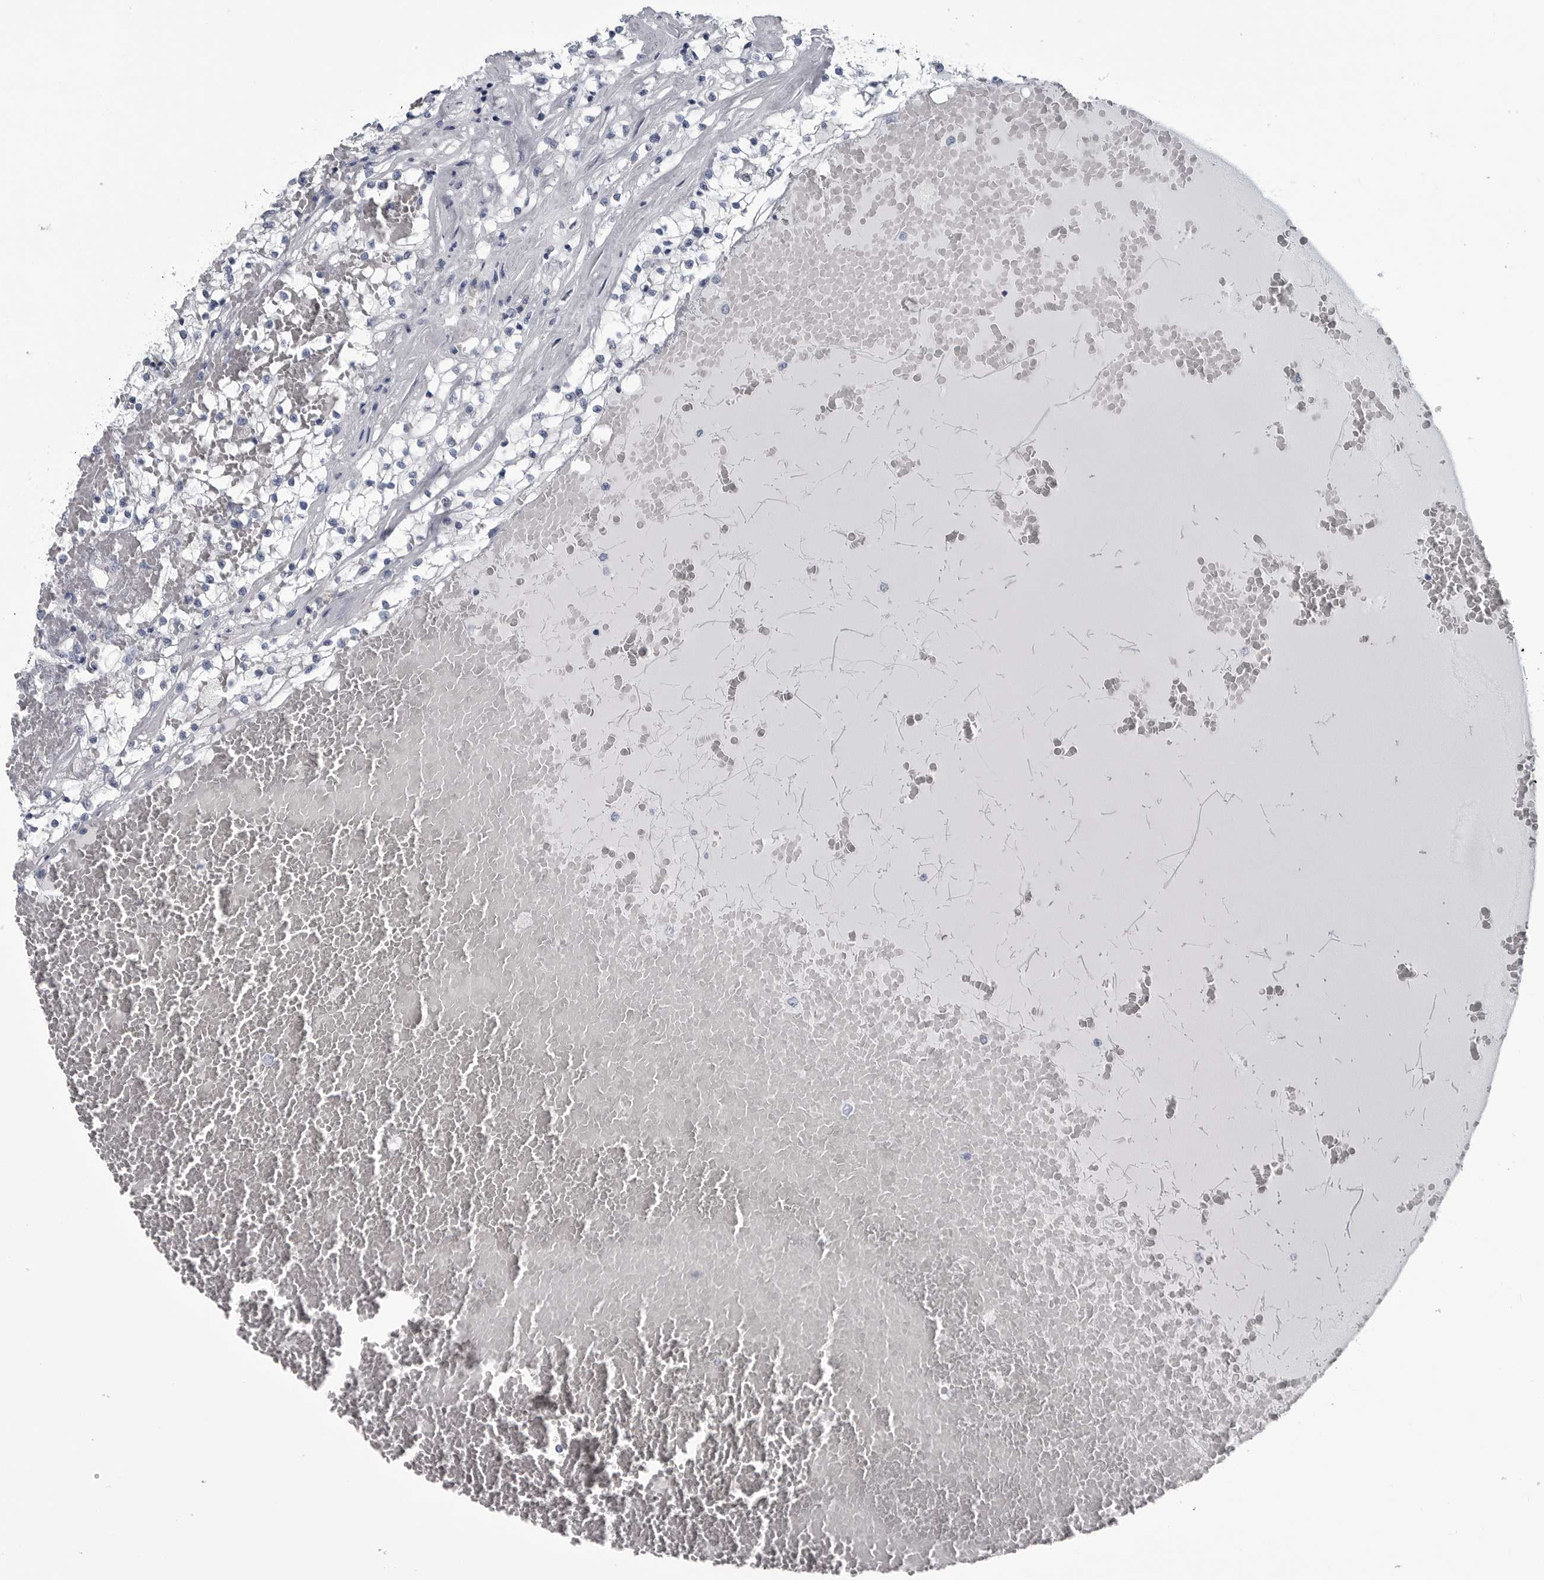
{"staining": {"intensity": "negative", "quantity": "none", "location": "none"}, "tissue": "renal cancer", "cell_type": "Tumor cells", "image_type": "cancer", "snomed": [{"axis": "morphology", "description": "Normal tissue, NOS"}, {"axis": "morphology", "description": "Adenocarcinoma, NOS"}, {"axis": "topography", "description": "Kidney"}], "caption": "Tumor cells are negative for brown protein staining in renal cancer. (DAB (3,3'-diaminobenzidine) immunohistochemistry (IHC), high magnification).", "gene": "MYOC", "patient": {"sex": "male", "age": 68}}